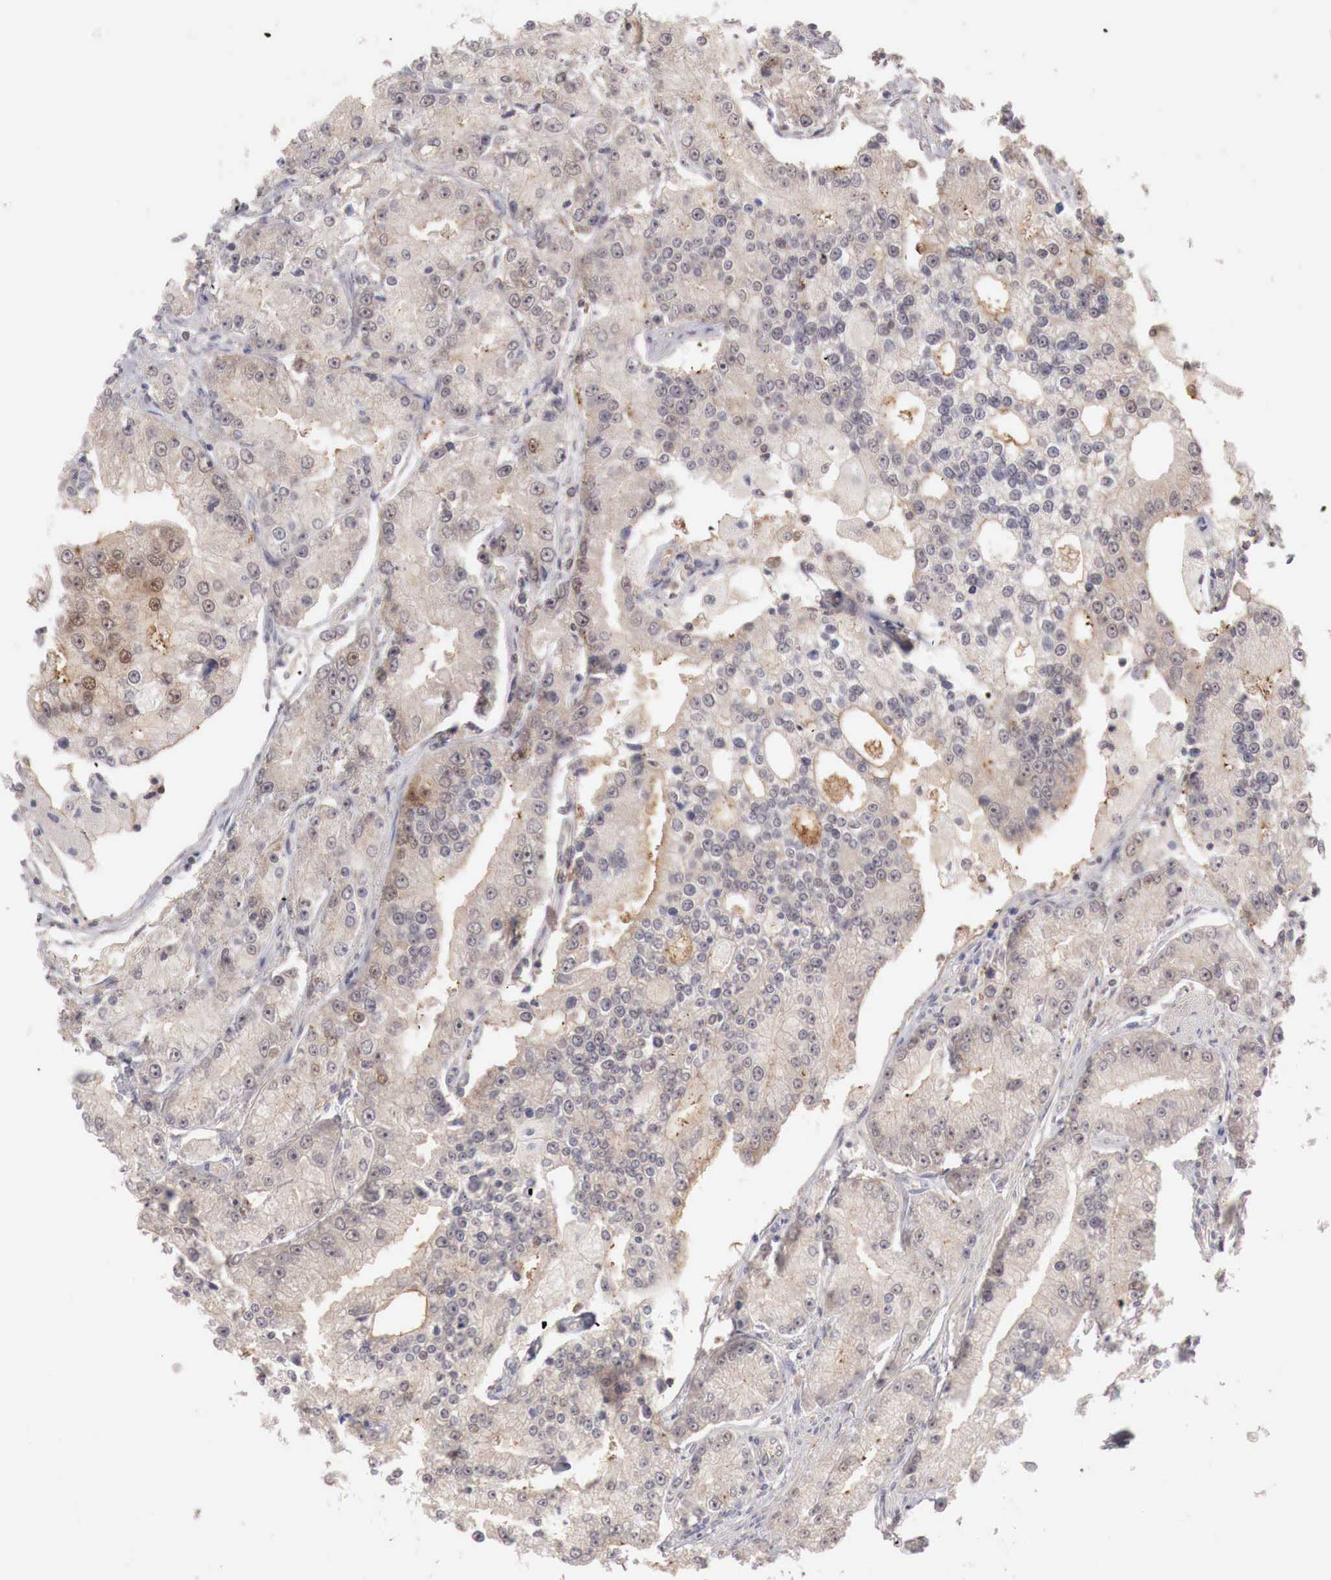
{"staining": {"intensity": "weak", "quantity": "25%-75%", "location": "cytoplasmic/membranous"}, "tissue": "prostate cancer", "cell_type": "Tumor cells", "image_type": "cancer", "snomed": [{"axis": "morphology", "description": "Adenocarcinoma, Medium grade"}, {"axis": "topography", "description": "Prostate"}], "caption": "A histopathology image of human prostate cancer stained for a protein reveals weak cytoplasmic/membranous brown staining in tumor cells.", "gene": "GATA1", "patient": {"sex": "male", "age": 72}}